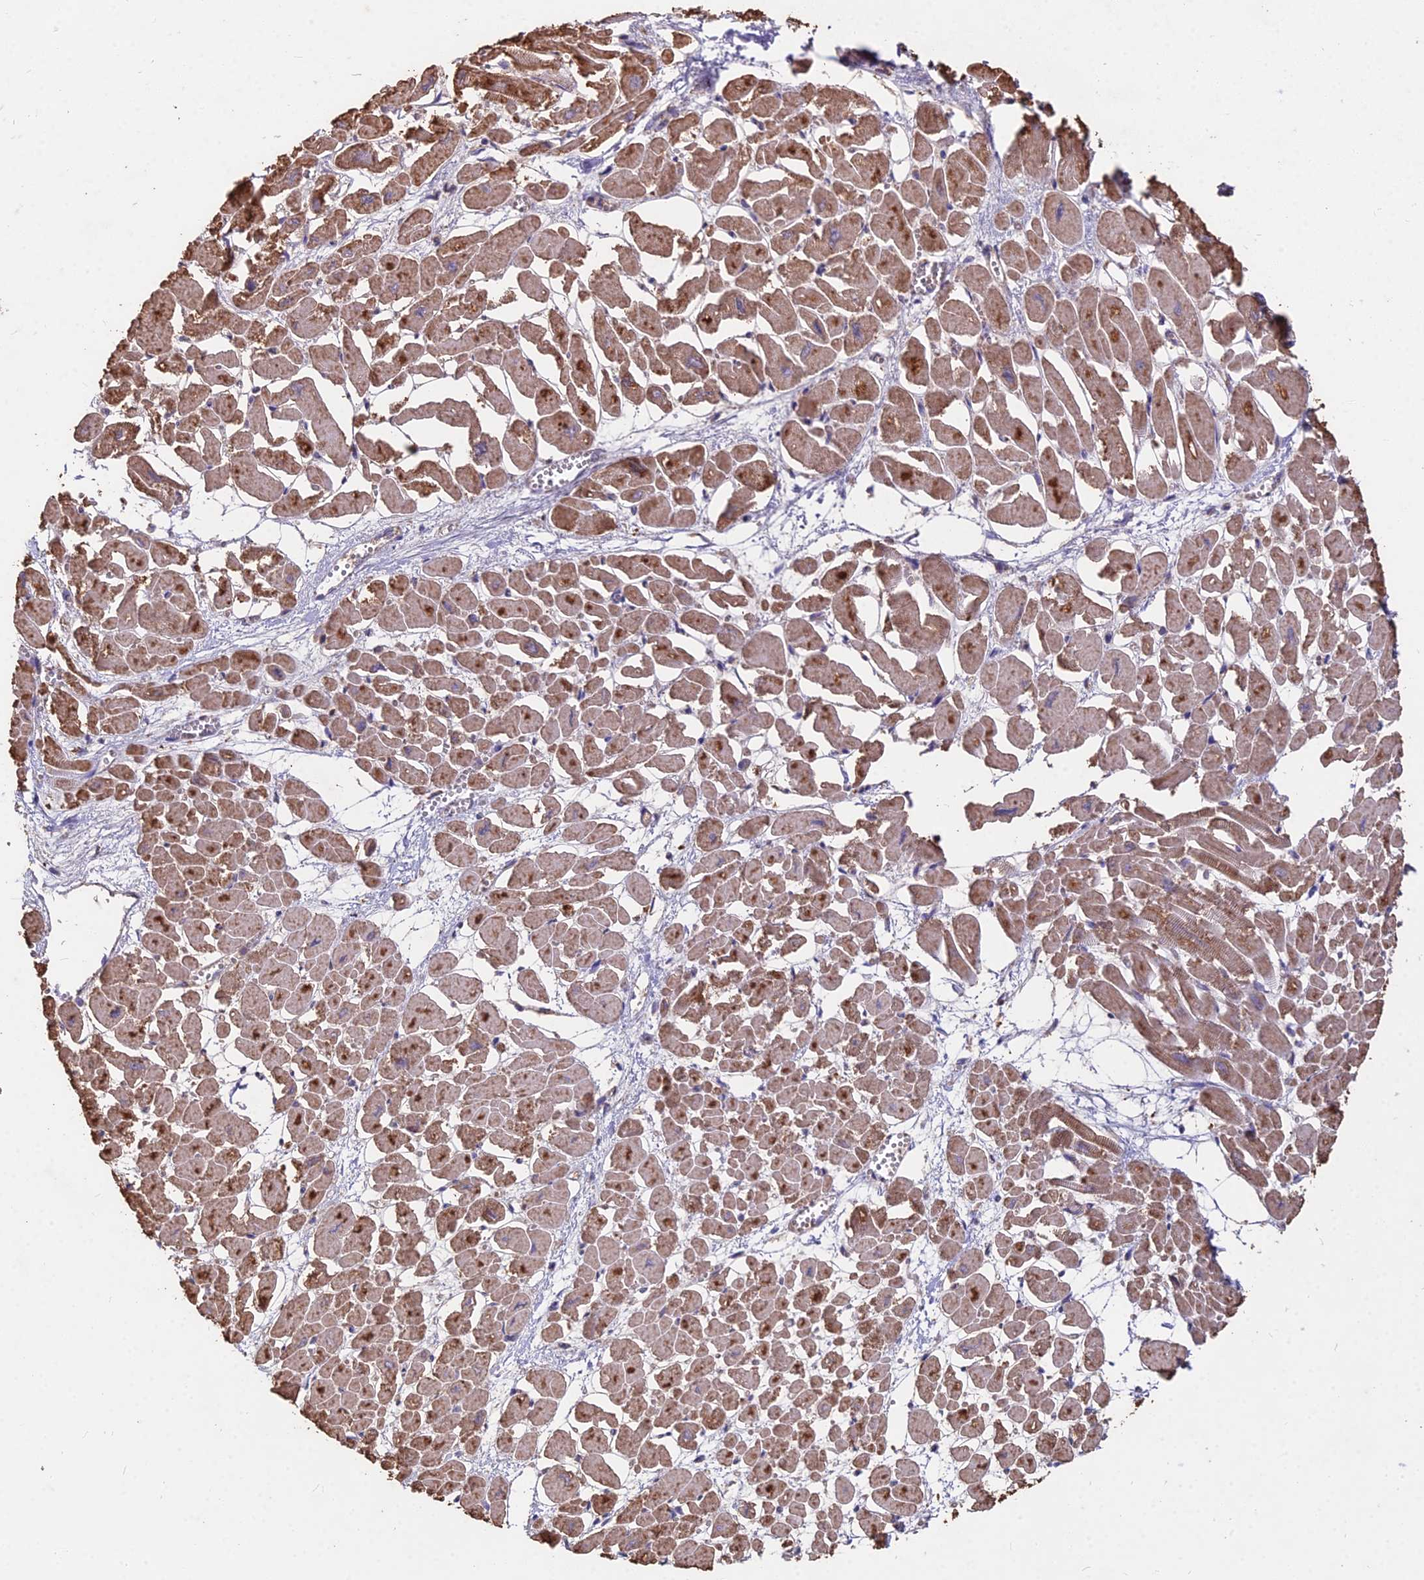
{"staining": {"intensity": "moderate", "quantity": ">75%", "location": "cytoplasmic/membranous"}, "tissue": "heart muscle", "cell_type": "Cardiomyocytes", "image_type": "normal", "snomed": [{"axis": "morphology", "description": "Normal tissue, NOS"}, {"axis": "topography", "description": "Heart"}], "caption": "Cardiomyocytes show moderate cytoplasmic/membranous expression in approximately >75% of cells in unremarkable heart muscle.", "gene": "CEMIP2", "patient": {"sex": "male", "age": 54}}